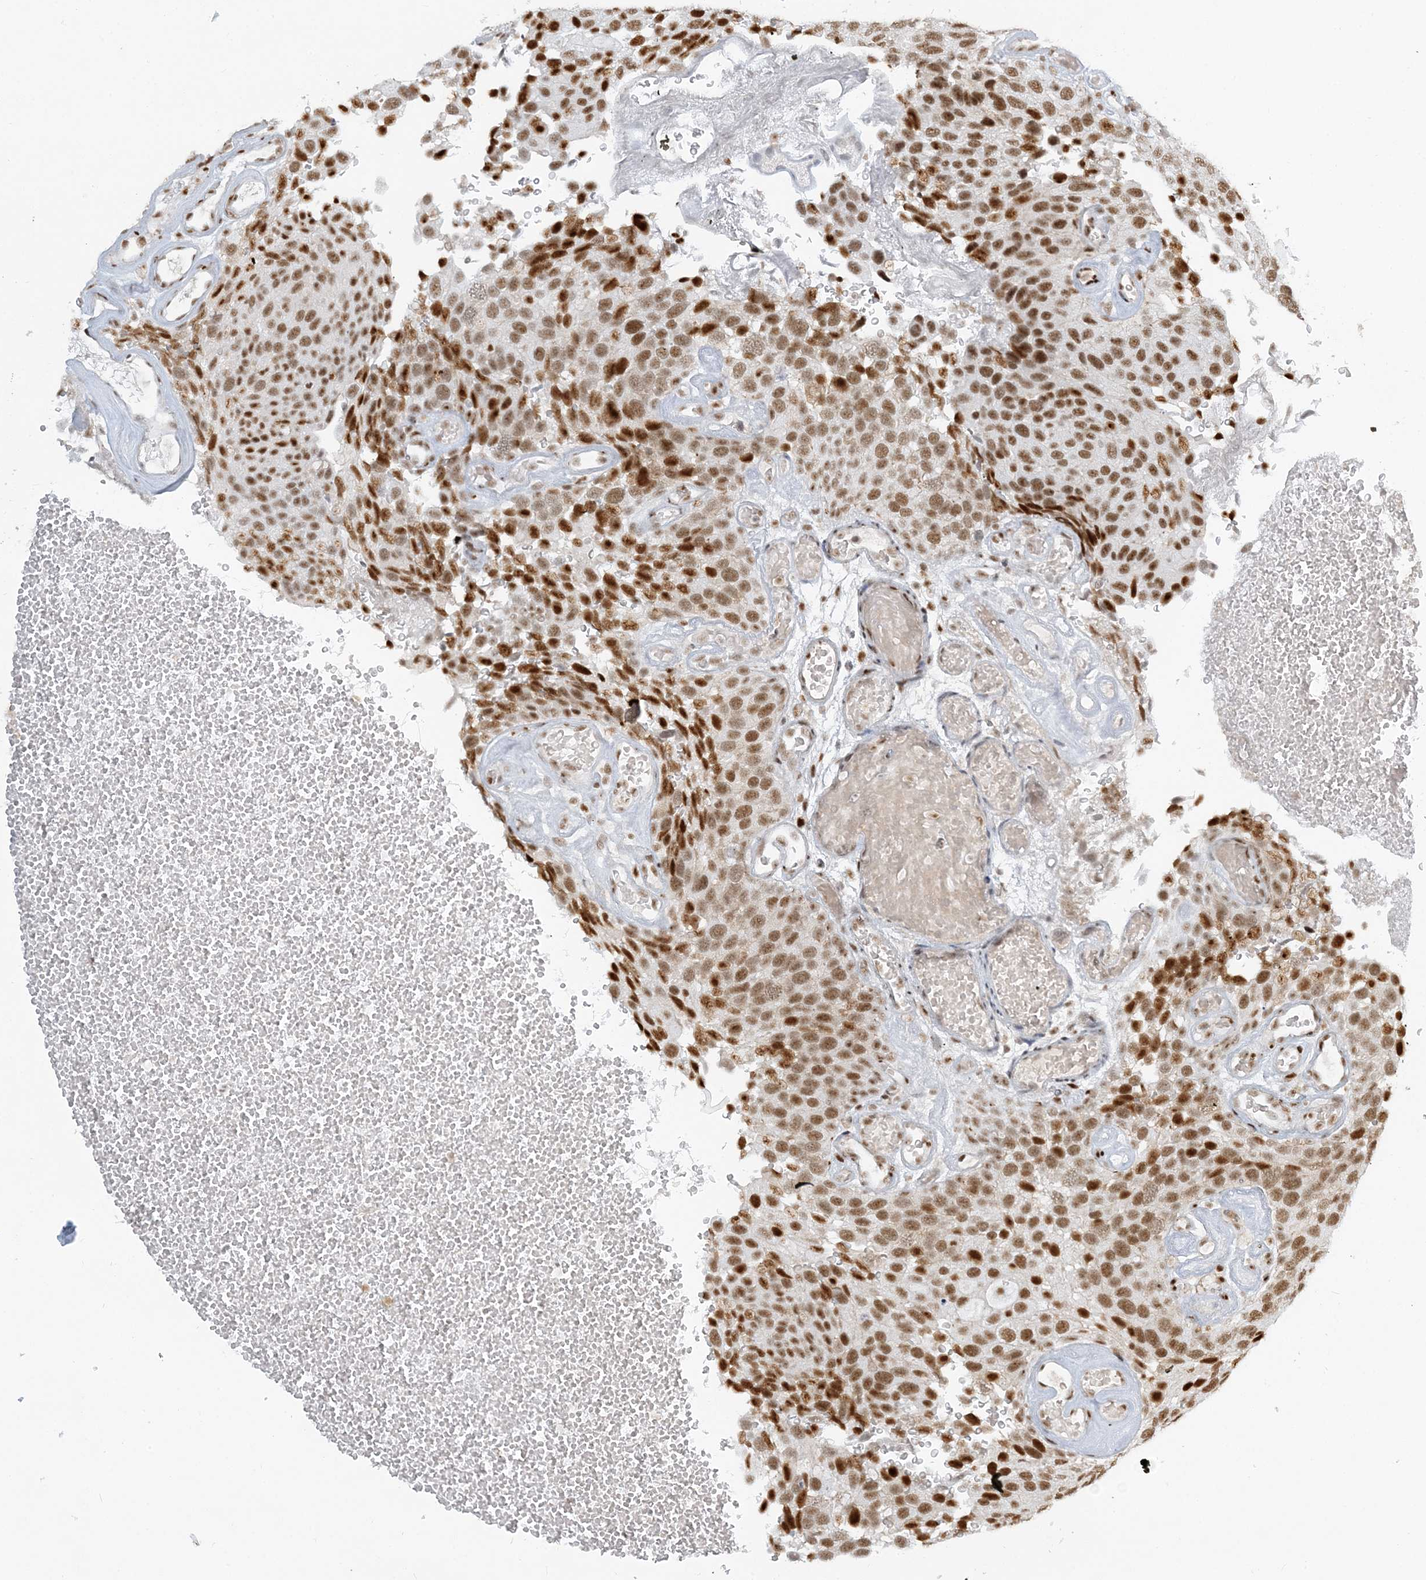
{"staining": {"intensity": "strong", "quantity": ">75%", "location": "nuclear"}, "tissue": "urothelial cancer", "cell_type": "Tumor cells", "image_type": "cancer", "snomed": [{"axis": "morphology", "description": "Urothelial carcinoma, Low grade"}, {"axis": "topography", "description": "Urinary bladder"}], "caption": "This histopathology image displays urothelial carcinoma (low-grade) stained with immunohistochemistry to label a protein in brown. The nuclear of tumor cells show strong positivity for the protein. Nuclei are counter-stained blue.", "gene": "PLRG1", "patient": {"sex": "male", "age": 78}}